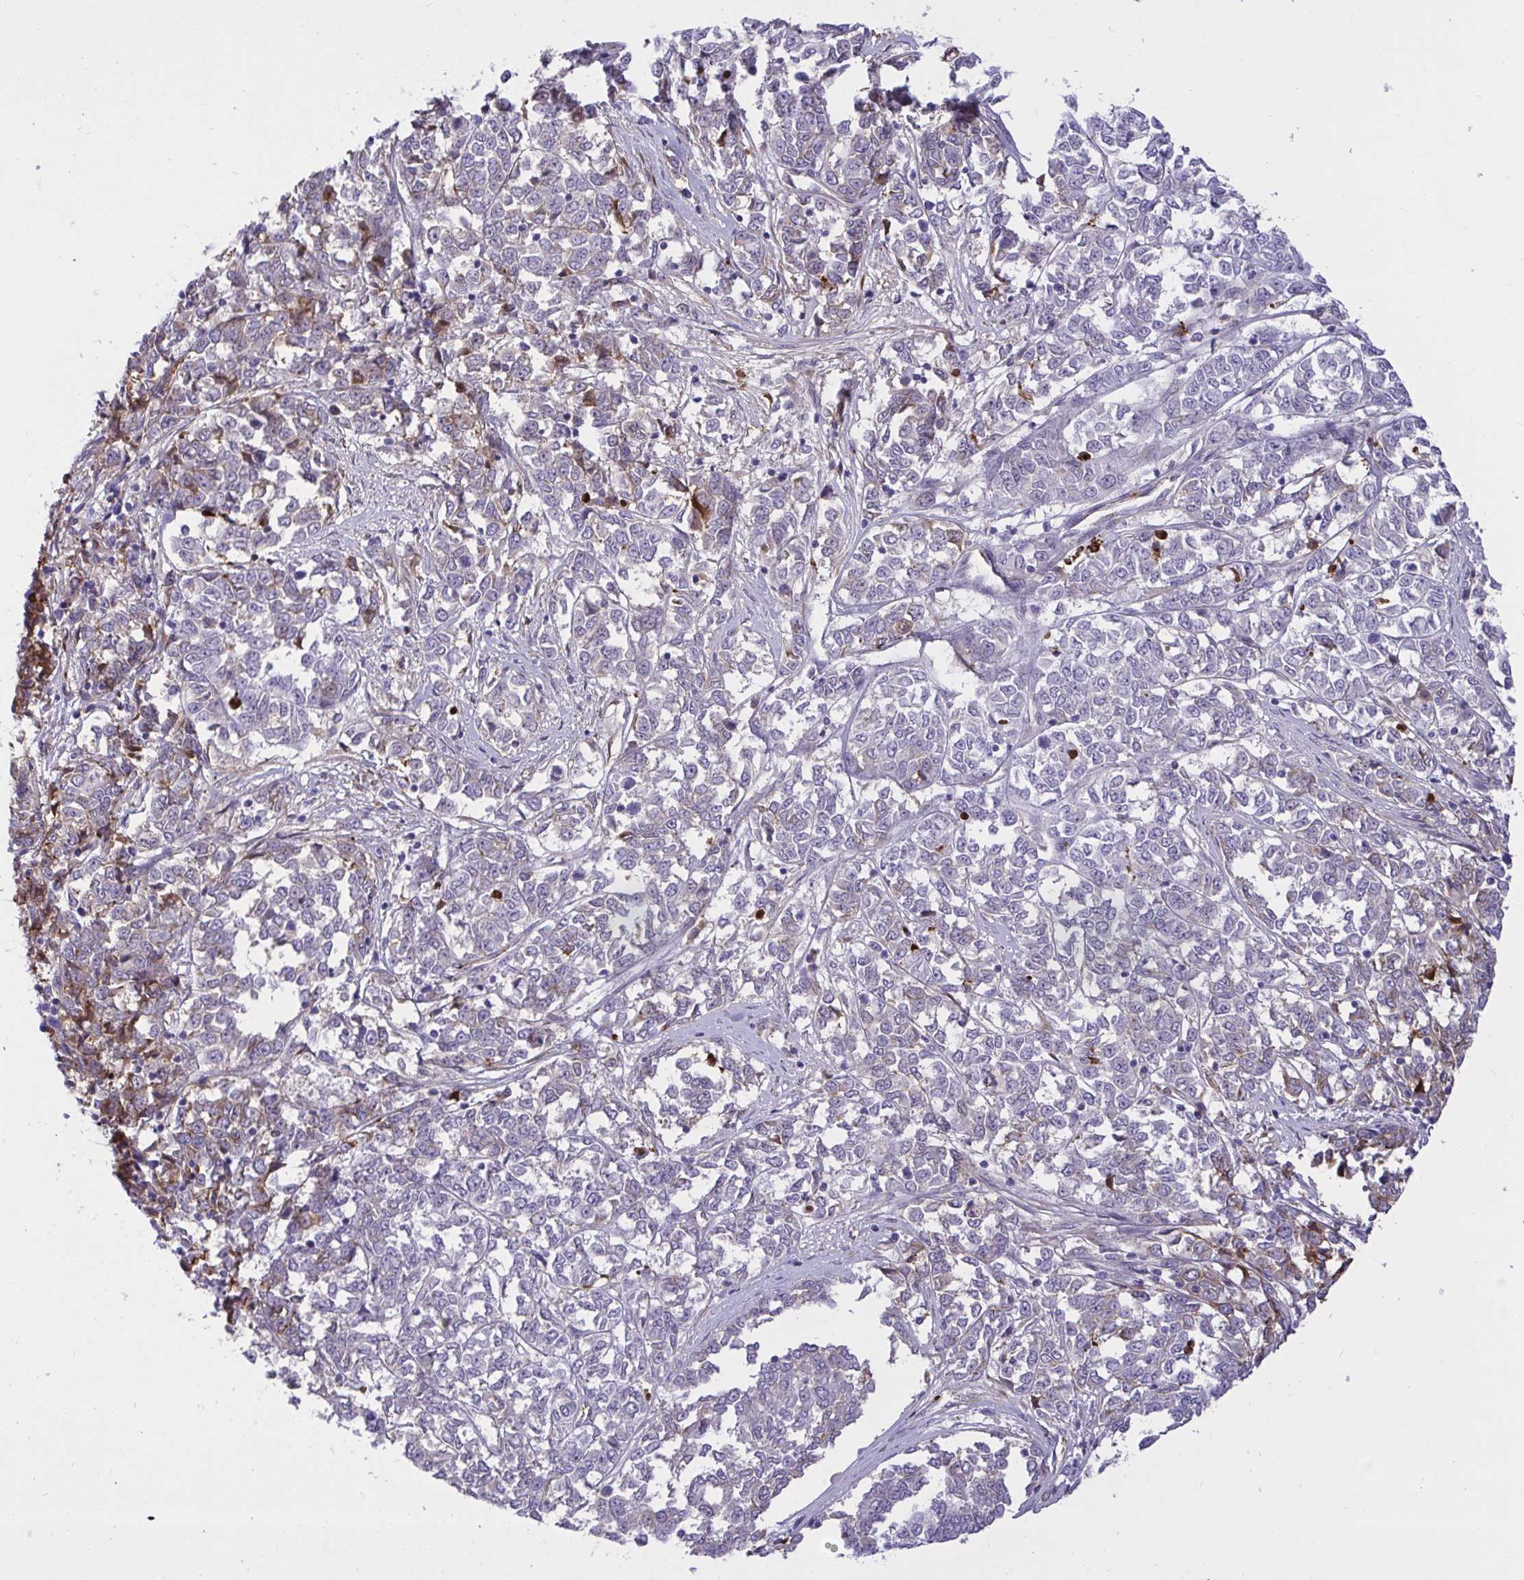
{"staining": {"intensity": "negative", "quantity": "none", "location": "none"}, "tissue": "melanoma", "cell_type": "Tumor cells", "image_type": "cancer", "snomed": [{"axis": "morphology", "description": "Malignant melanoma, NOS"}, {"axis": "topography", "description": "Skin"}], "caption": "Micrograph shows no protein positivity in tumor cells of malignant melanoma tissue.", "gene": "F2", "patient": {"sex": "female", "age": 72}}